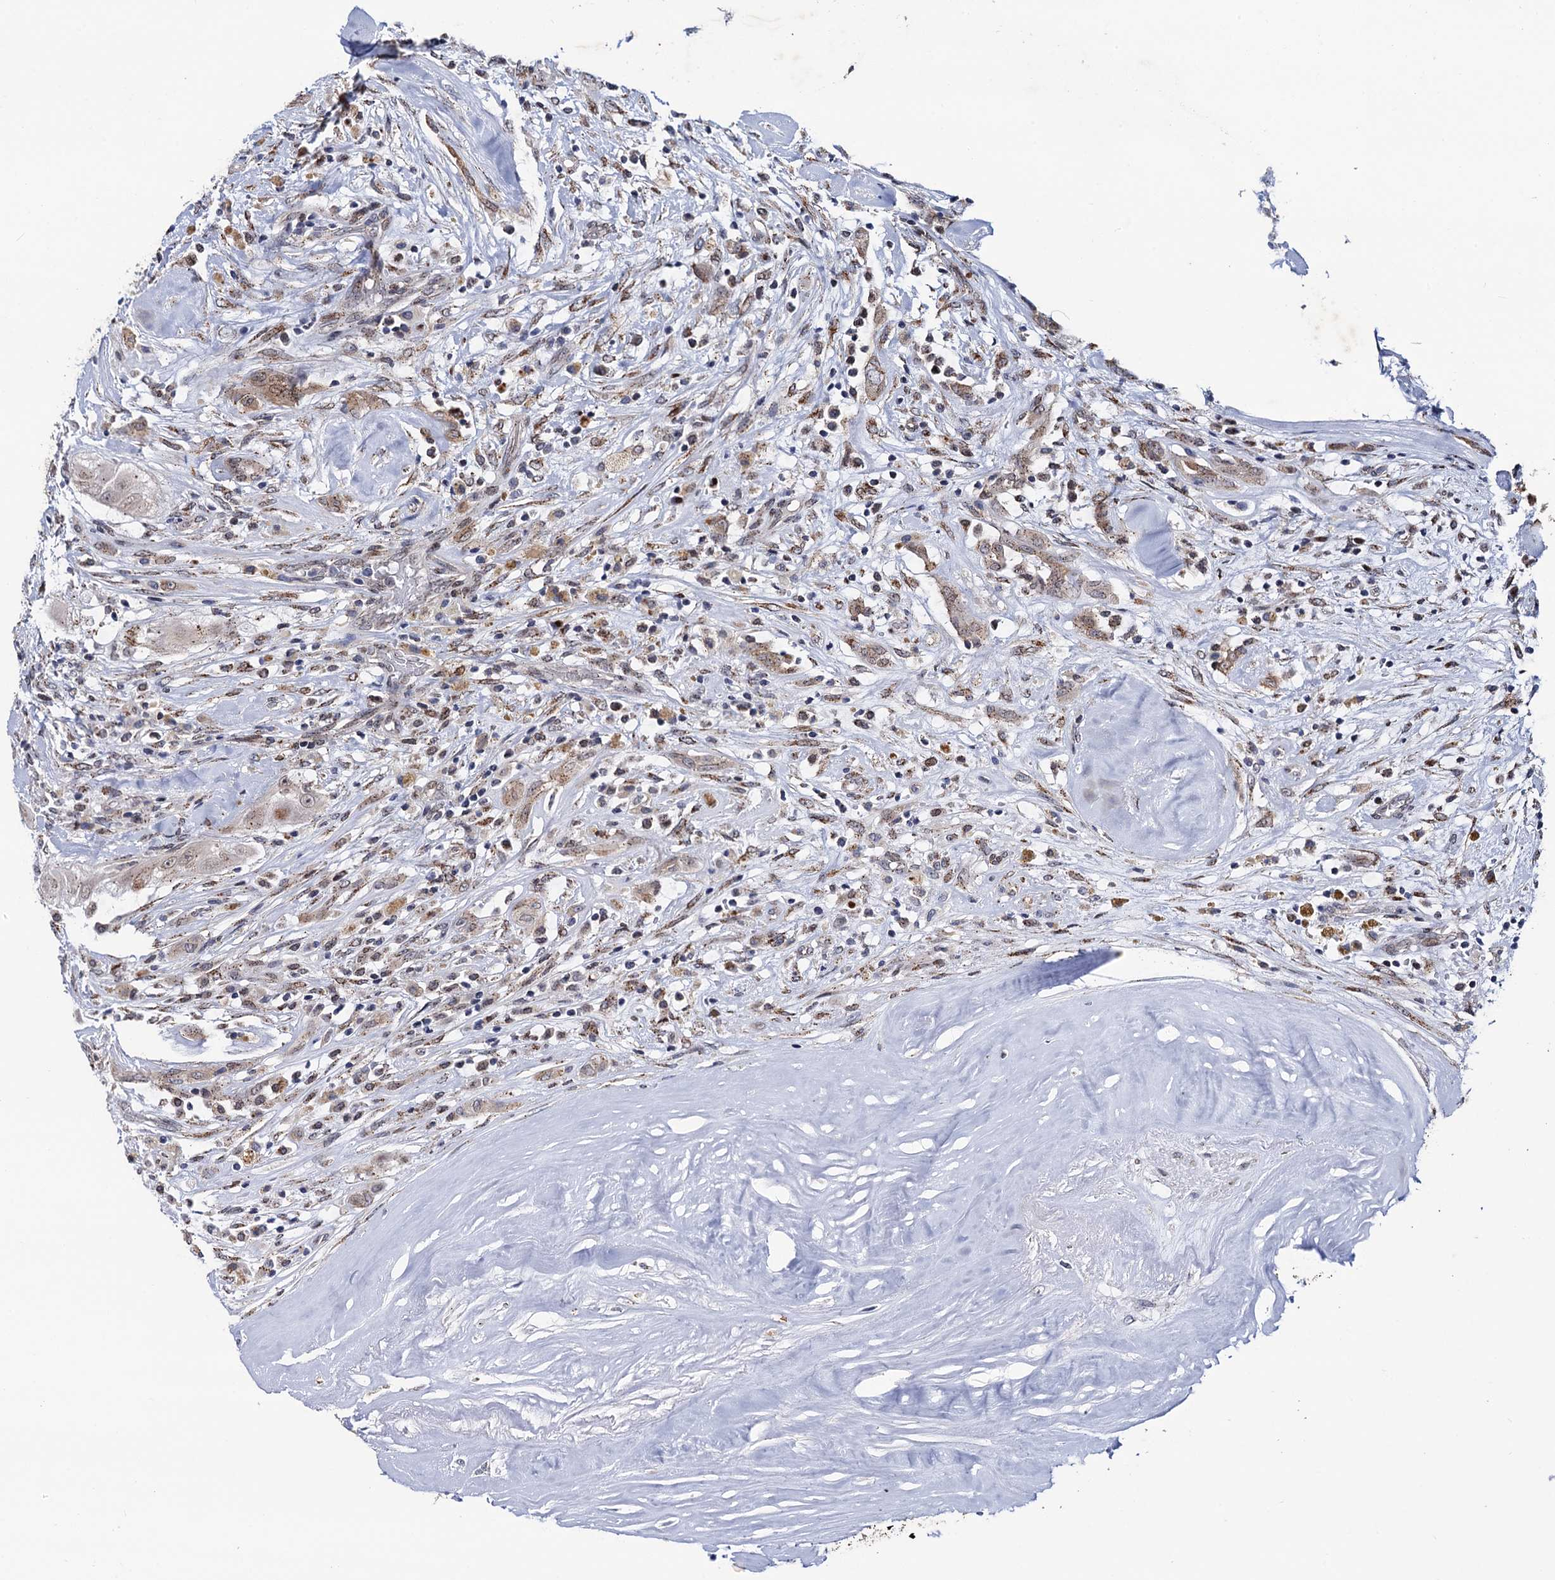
{"staining": {"intensity": "moderate", "quantity": ">75%", "location": "cytoplasmic/membranous"}, "tissue": "thyroid cancer", "cell_type": "Tumor cells", "image_type": "cancer", "snomed": [{"axis": "morphology", "description": "Papillary adenocarcinoma, NOS"}, {"axis": "topography", "description": "Thyroid gland"}], "caption": "Protein analysis of thyroid cancer (papillary adenocarcinoma) tissue displays moderate cytoplasmic/membranous staining in about >75% of tumor cells. (IHC, brightfield microscopy, high magnification).", "gene": "THAP2", "patient": {"sex": "female", "age": 59}}